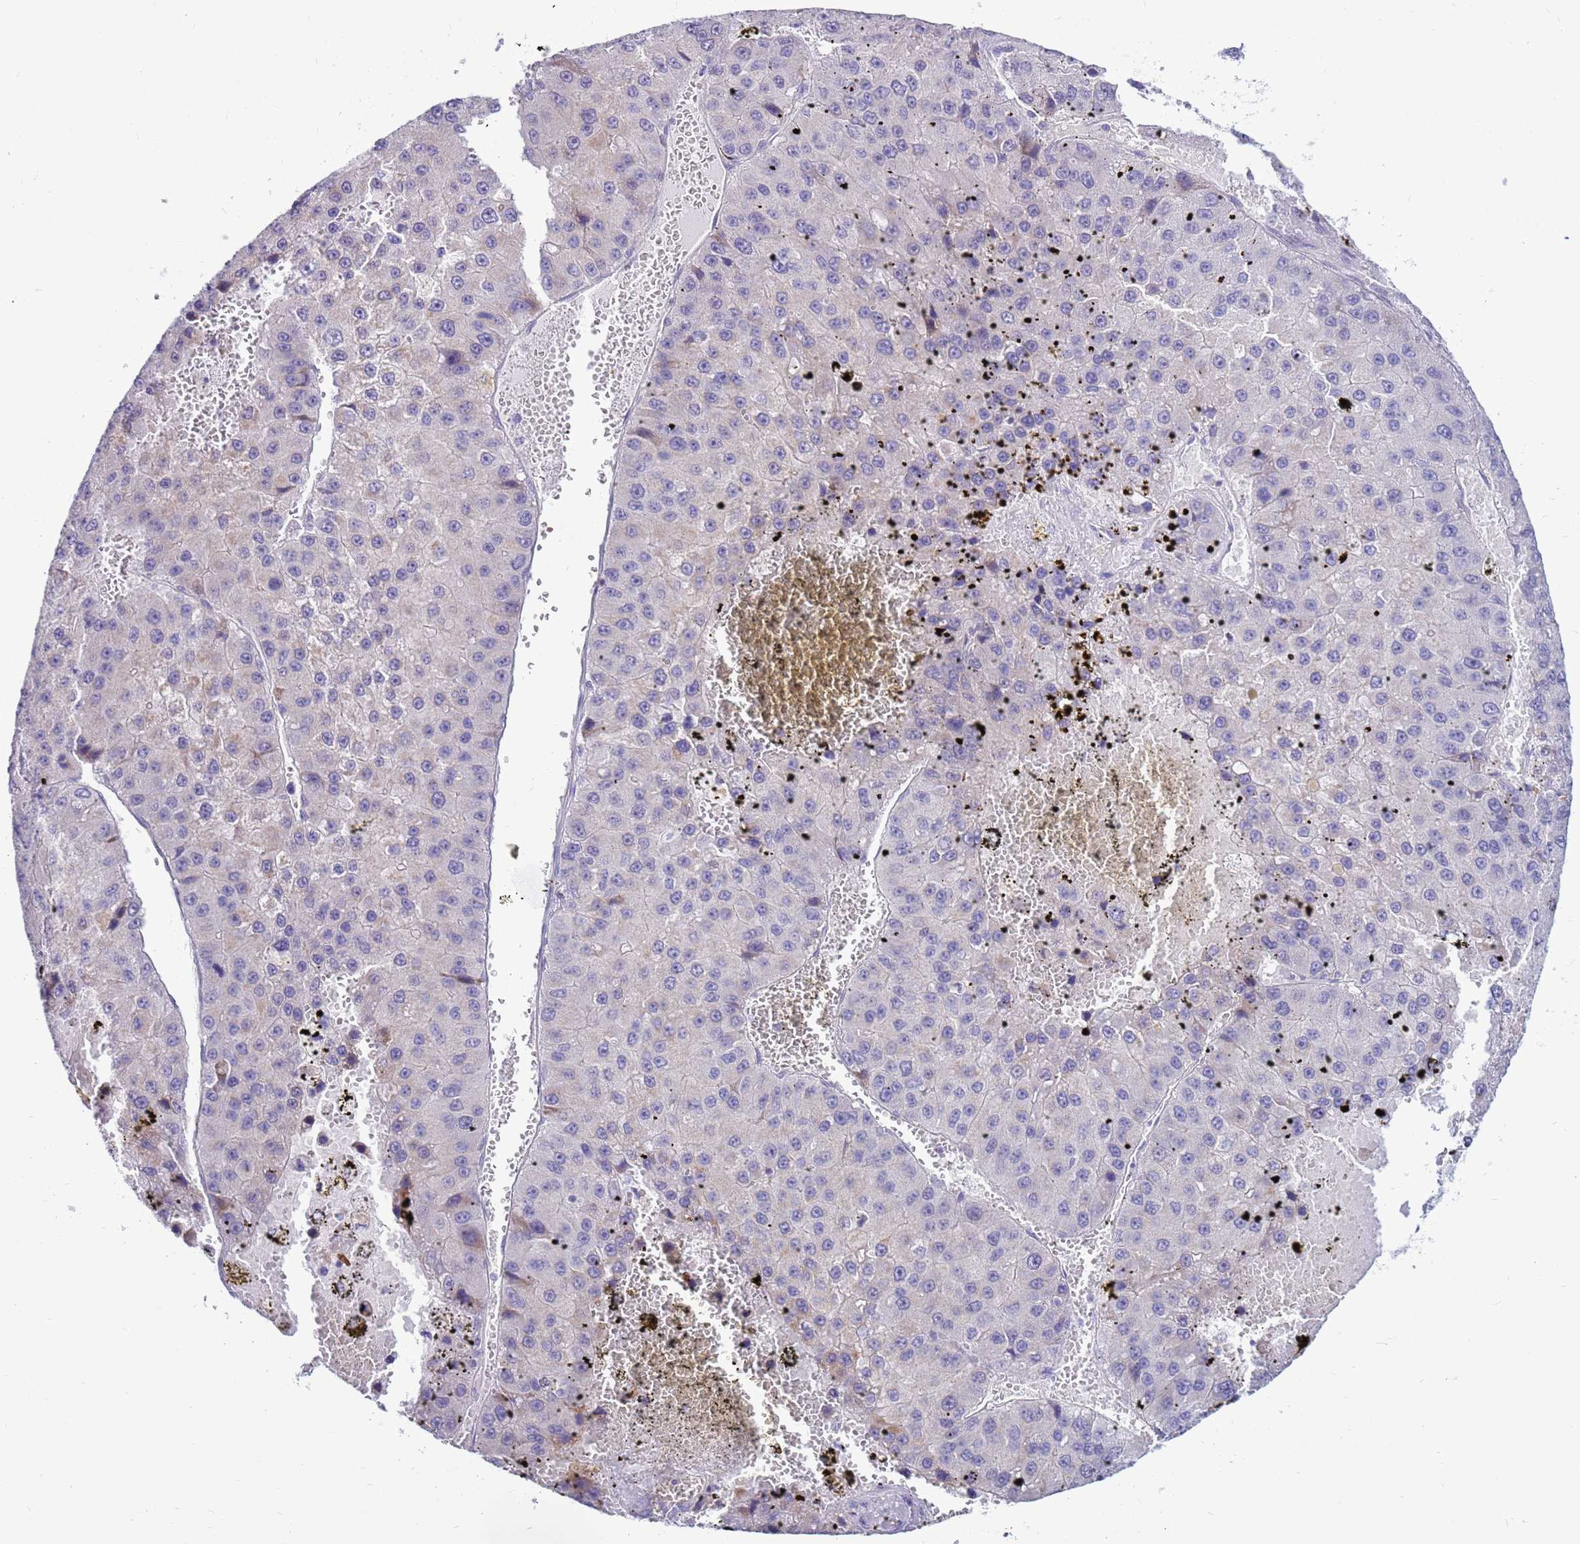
{"staining": {"intensity": "negative", "quantity": "none", "location": "none"}, "tissue": "liver cancer", "cell_type": "Tumor cells", "image_type": "cancer", "snomed": [{"axis": "morphology", "description": "Carcinoma, Hepatocellular, NOS"}, {"axis": "topography", "description": "Liver"}], "caption": "Immunohistochemical staining of human liver cancer (hepatocellular carcinoma) exhibits no significant positivity in tumor cells. (Brightfield microscopy of DAB (3,3'-diaminobenzidine) immunohistochemistry at high magnification).", "gene": "IGF1R", "patient": {"sex": "female", "age": 73}}